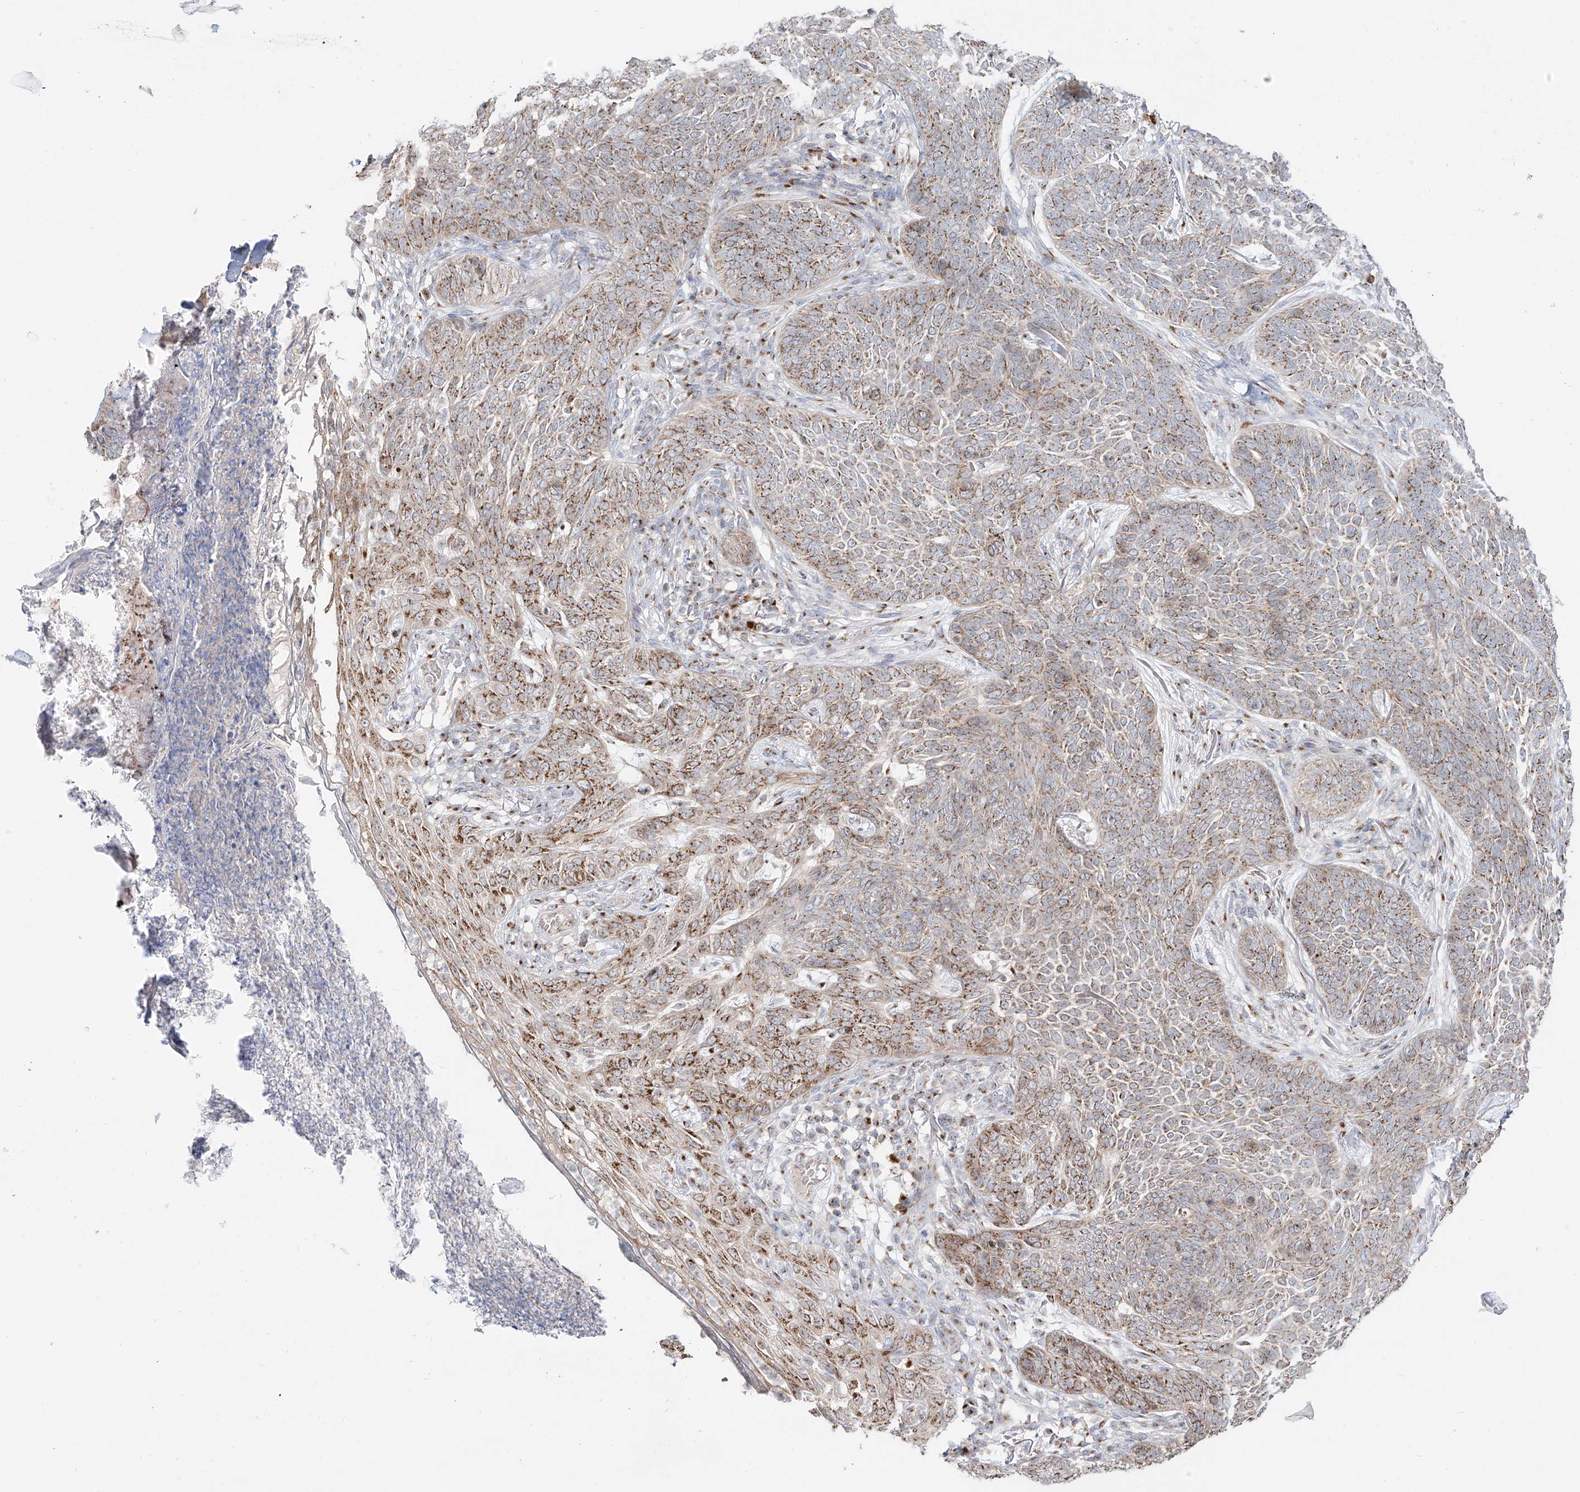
{"staining": {"intensity": "moderate", "quantity": ">75%", "location": "cytoplasmic/membranous"}, "tissue": "skin cancer", "cell_type": "Tumor cells", "image_type": "cancer", "snomed": [{"axis": "morphology", "description": "Basal cell carcinoma"}, {"axis": "topography", "description": "Skin"}], "caption": "Immunohistochemical staining of human skin basal cell carcinoma exhibits moderate cytoplasmic/membranous protein positivity in about >75% of tumor cells. (Brightfield microscopy of DAB IHC at high magnification).", "gene": "BSDC1", "patient": {"sex": "male", "age": 85}}